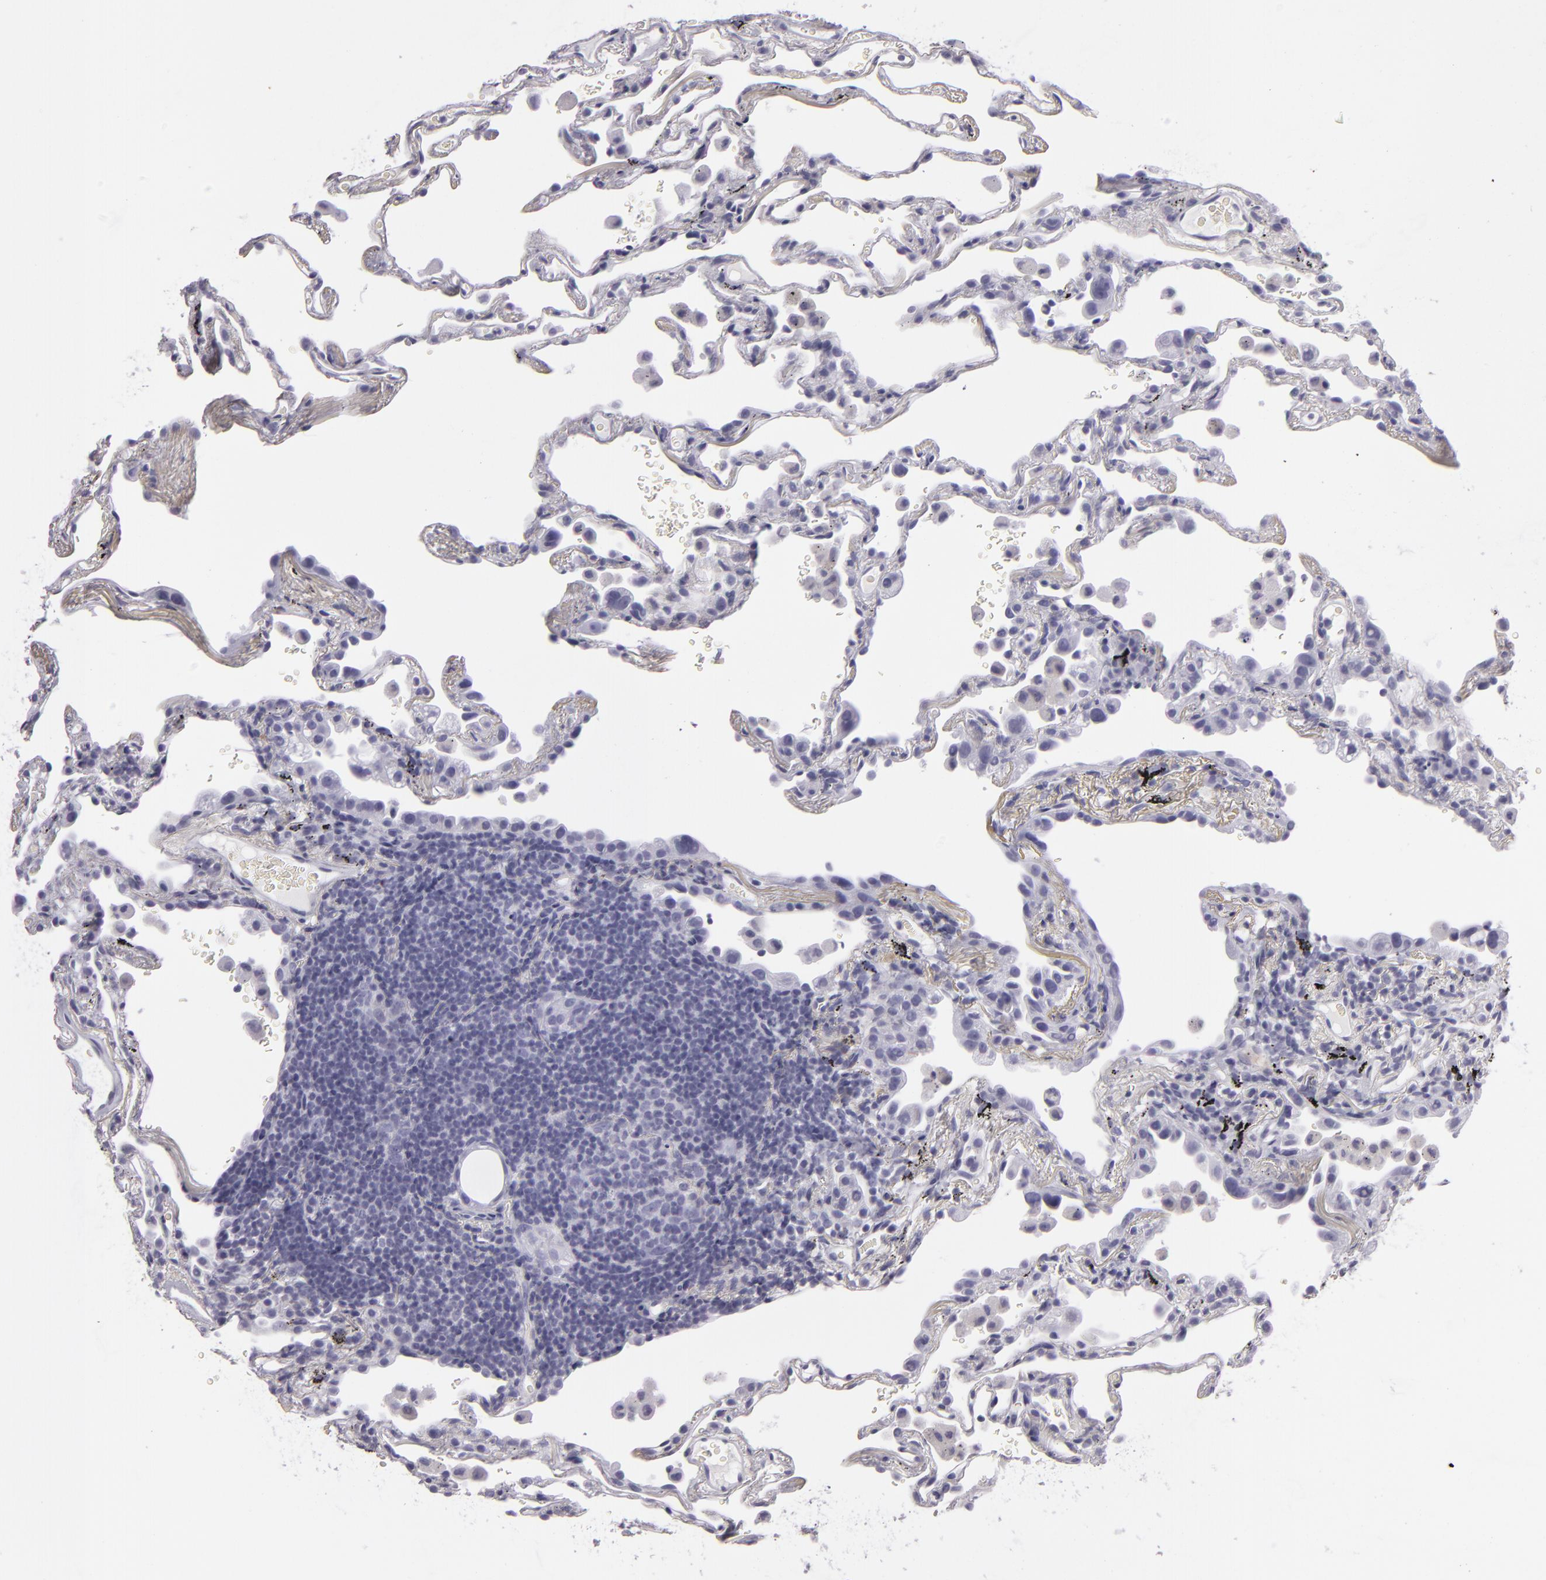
{"staining": {"intensity": "negative", "quantity": "none", "location": "none"}, "tissue": "lung", "cell_type": "Alveolar cells", "image_type": "normal", "snomed": [{"axis": "morphology", "description": "Normal tissue, NOS"}, {"axis": "morphology", "description": "Inflammation, NOS"}, {"axis": "topography", "description": "Lung"}], "caption": "The photomicrograph exhibits no staining of alveolar cells in normal lung. (DAB (3,3'-diaminobenzidine) IHC with hematoxylin counter stain).", "gene": "EGFL6", "patient": {"sex": "male", "age": 69}}